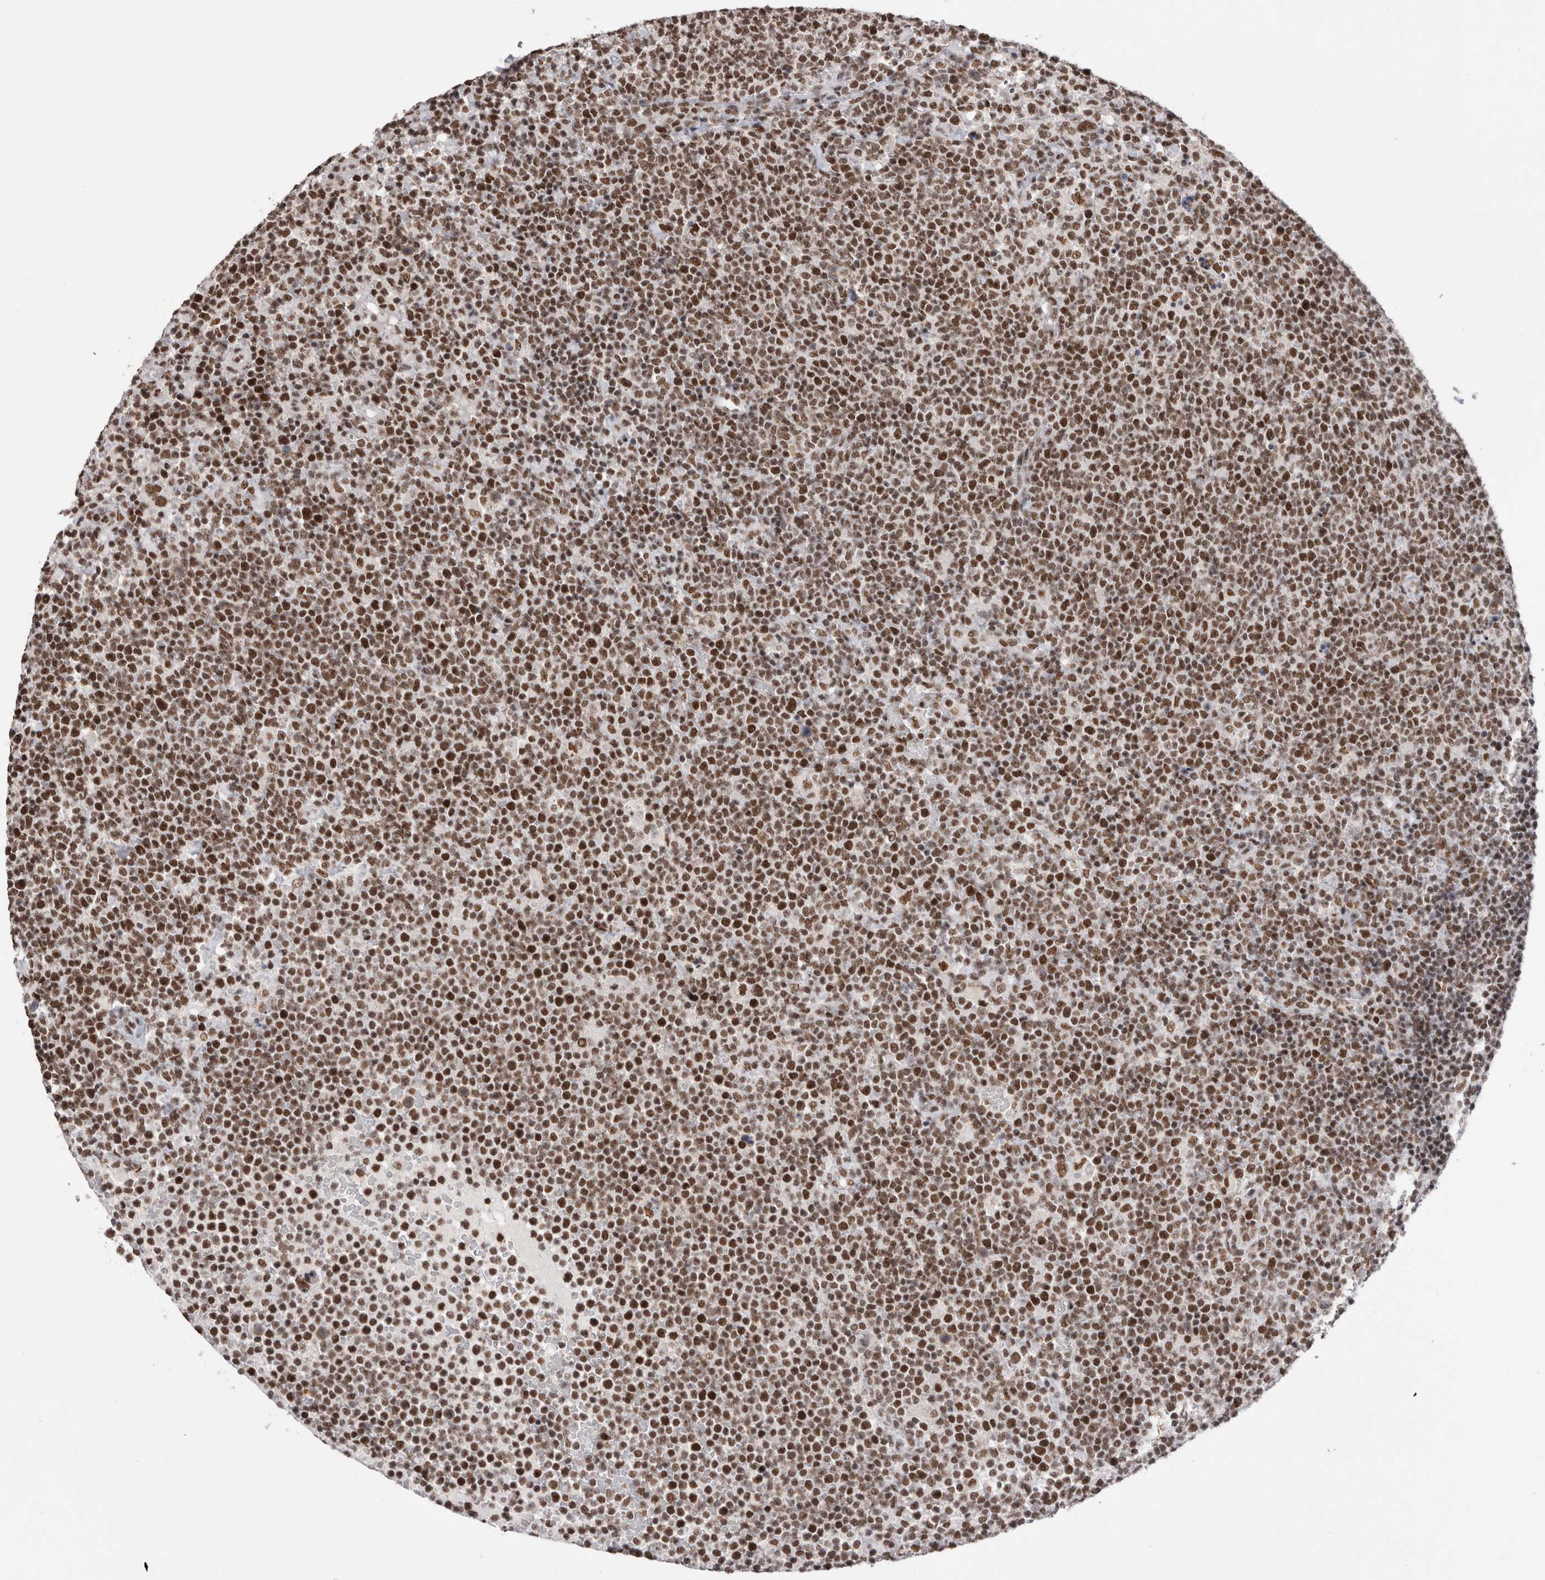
{"staining": {"intensity": "strong", "quantity": ">75%", "location": "nuclear"}, "tissue": "lymphoma", "cell_type": "Tumor cells", "image_type": "cancer", "snomed": [{"axis": "morphology", "description": "Malignant lymphoma, non-Hodgkin's type, High grade"}, {"axis": "topography", "description": "Lymph node"}], "caption": "There is high levels of strong nuclear positivity in tumor cells of malignant lymphoma, non-Hodgkin's type (high-grade), as demonstrated by immunohistochemical staining (brown color).", "gene": "SMC1A", "patient": {"sex": "male", "age": 61}}